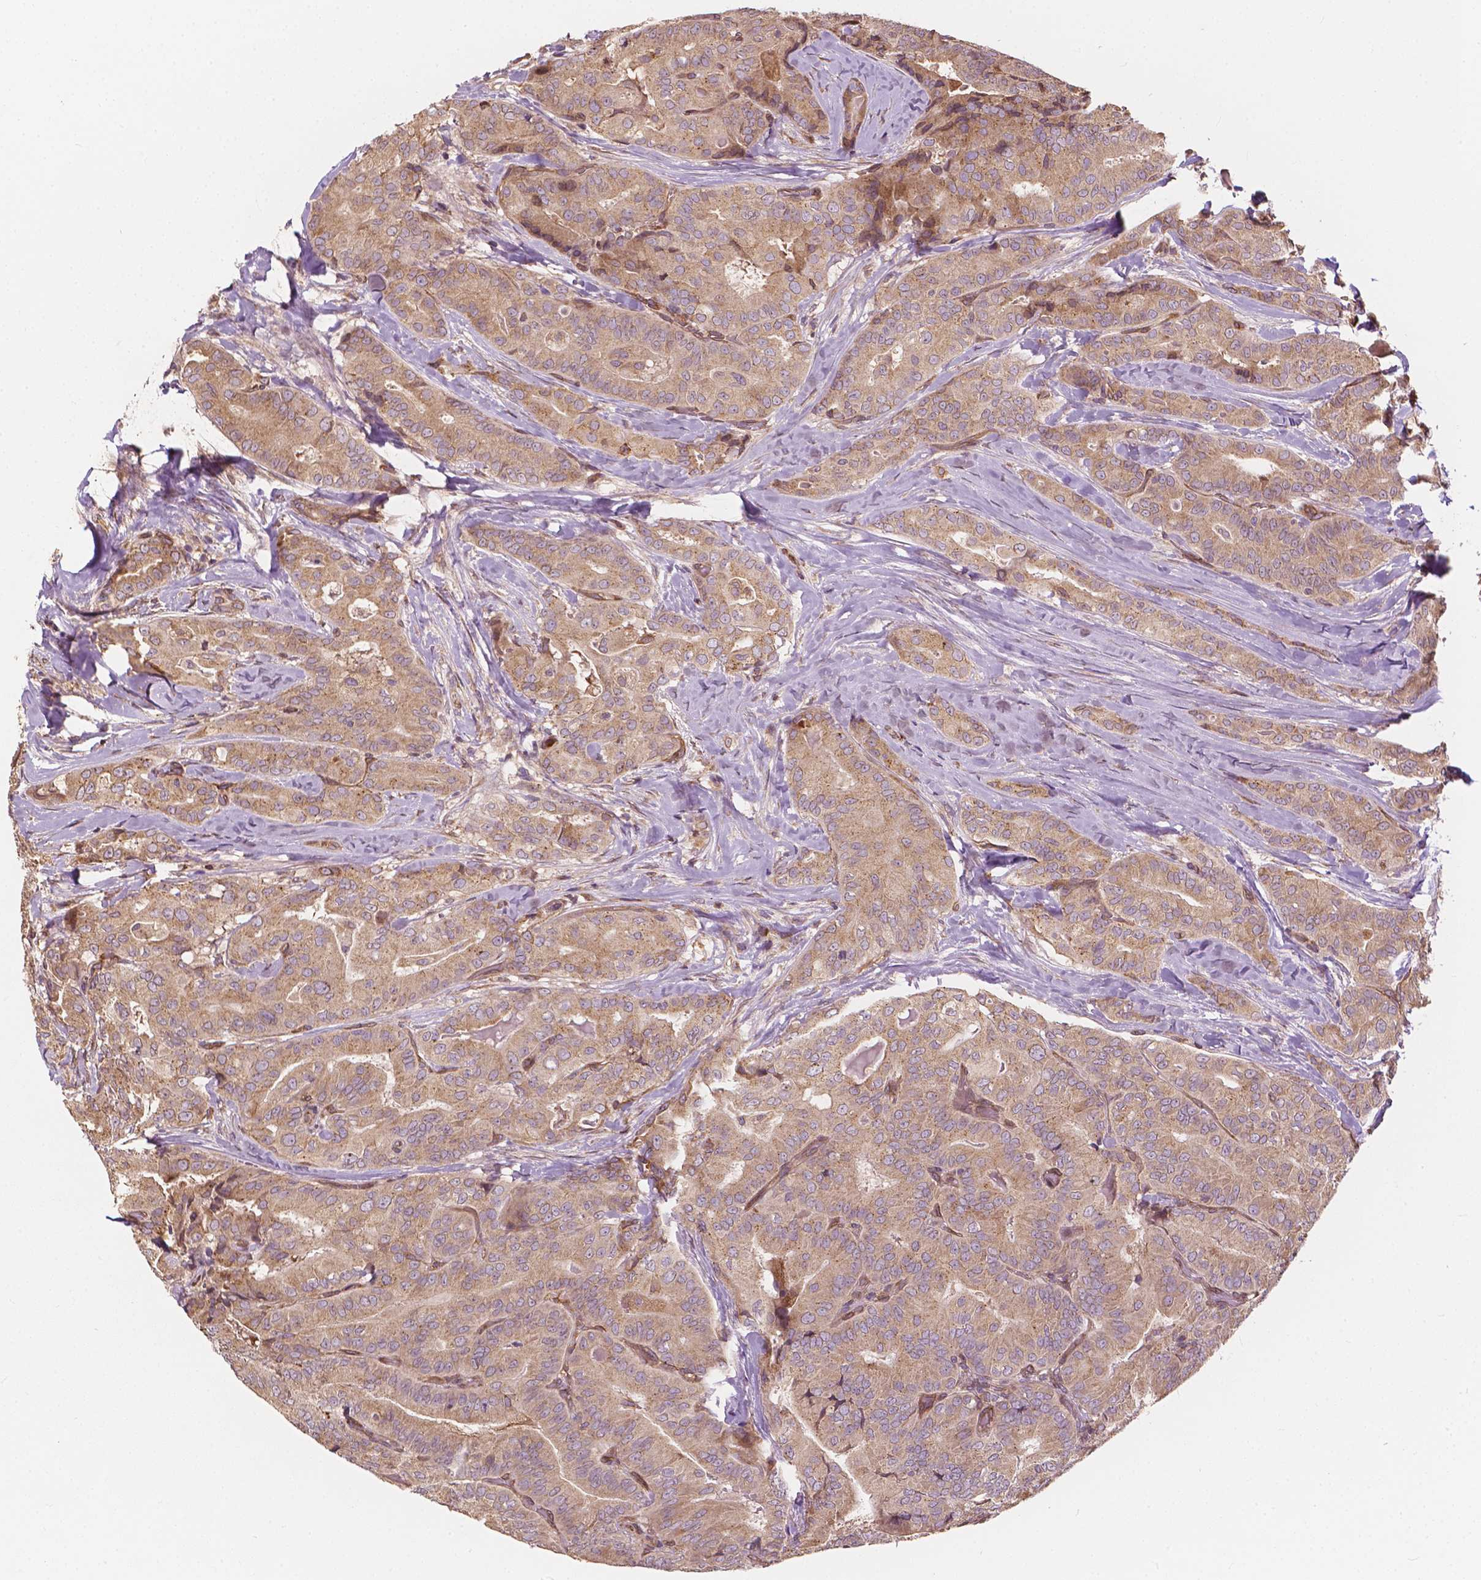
{"staining": {"intensity": "moderate", "quantity": ">75%", "location": "cytoplasmic/membranous"}, "tissue": "thyroid cancer", "cell_type": "Tumor cells", "image_type": "cancer", "snomed": [{"axis": "morphology", "description": "Papillary adenocarcinoma, NOS"}, {"axis": "topography", "description": "Thyroid gland"}], "caption": "Immunohistochemical staining of papillary adenocarcinoma (thyroid) reveals medium levels of moderate cytoplasmic/membranous protein positivity in about >75% of tumor cells.", "gene": "G3BP1", "patient": {"sex": "male", "age": 61}}